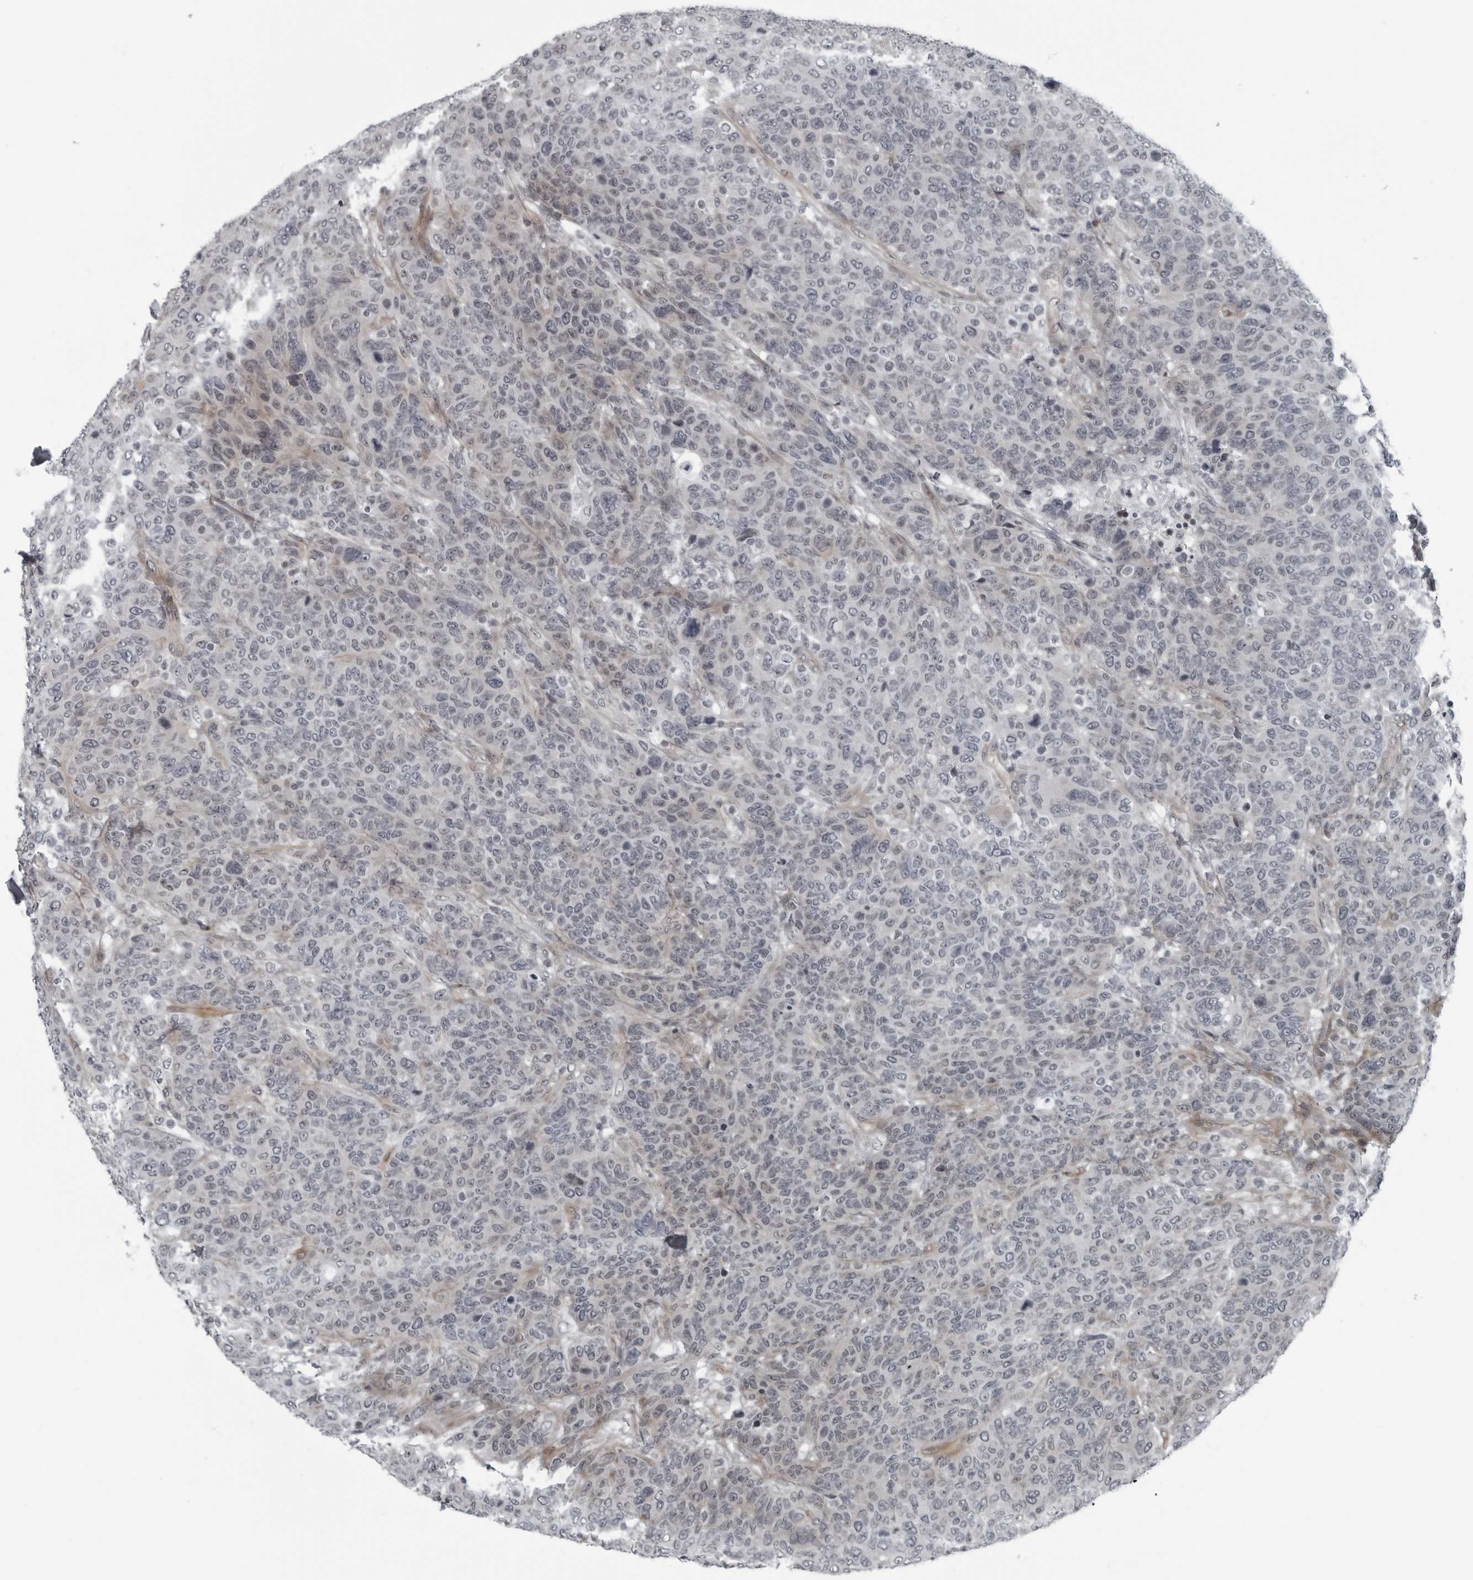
{"staining": {"intensity": "negative", "quantity": "none", "location": "none"}, "tissue": "breast cancer", "cell_type": "Tumor cells", "image_type": "cancer", "snomed": [{"axis": "morphology", "description": "Duct carcinoma"}, {"axis": "topography", "description": "Breast"}], "caption": "High power microscopy photomicrograph of an IHC image of breast infiltrating ductal carcinoma, revealing no significant staining in tumor cells.", "gene": "FAM102B", "patient": {"sex": "female", "age": 37}}